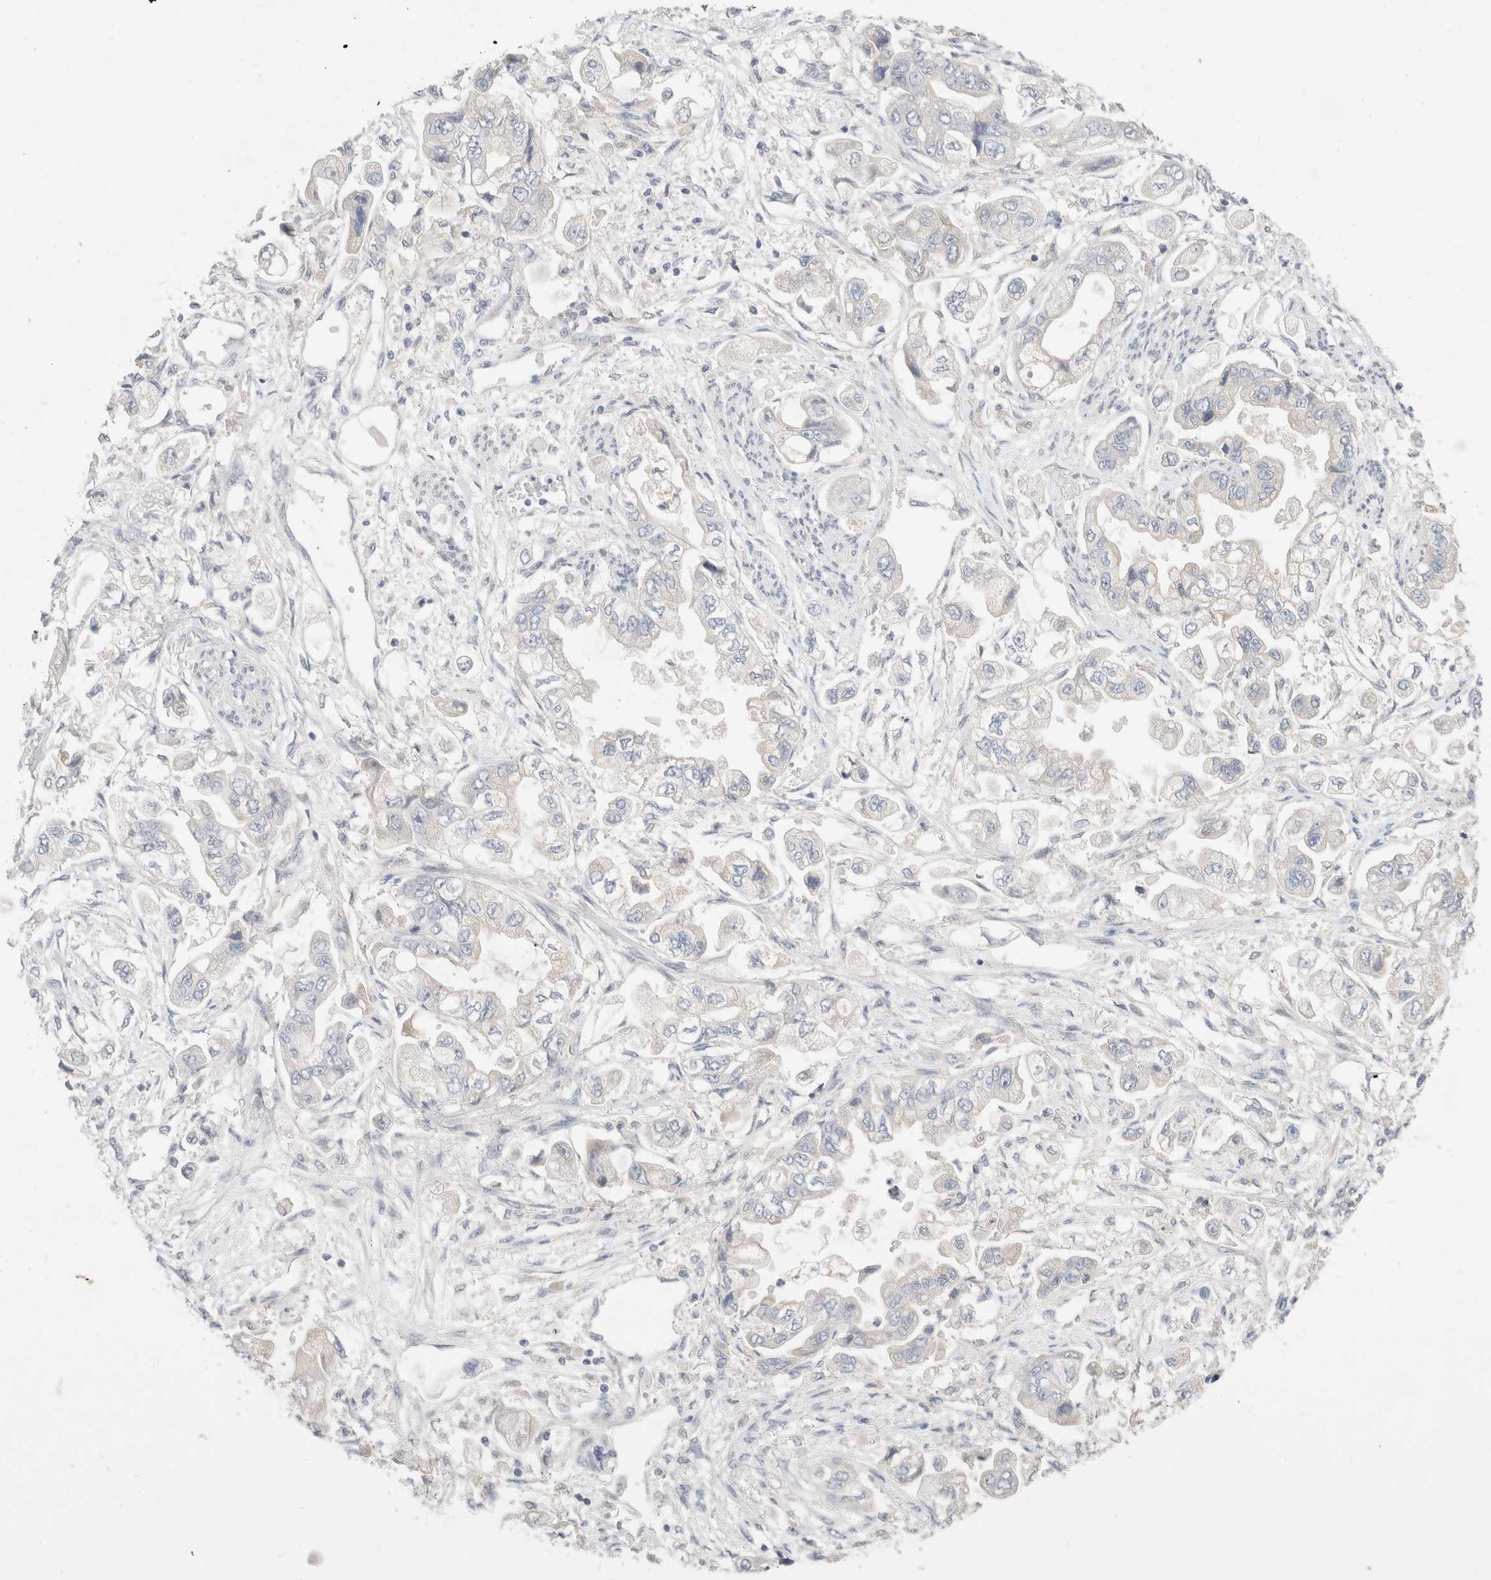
{"staining": {"intensity": "negative", "quantity": "none", "location": "none"}, "tissue": "stomach cancer", "cell_type": "Tumor cells", "image_type": "cancer", "snomed": [{"axis": "morphology", "description": "Adenocarcinoma, NOS"}, {"axis": "topography", "description": "Stomach"}], "caption": "Immunohistochemical staining of human stomach cancer reveals no significant expression in tumor cells.", "gene": "SPATA20", "patient": {"sex": "male", "age": 62}}